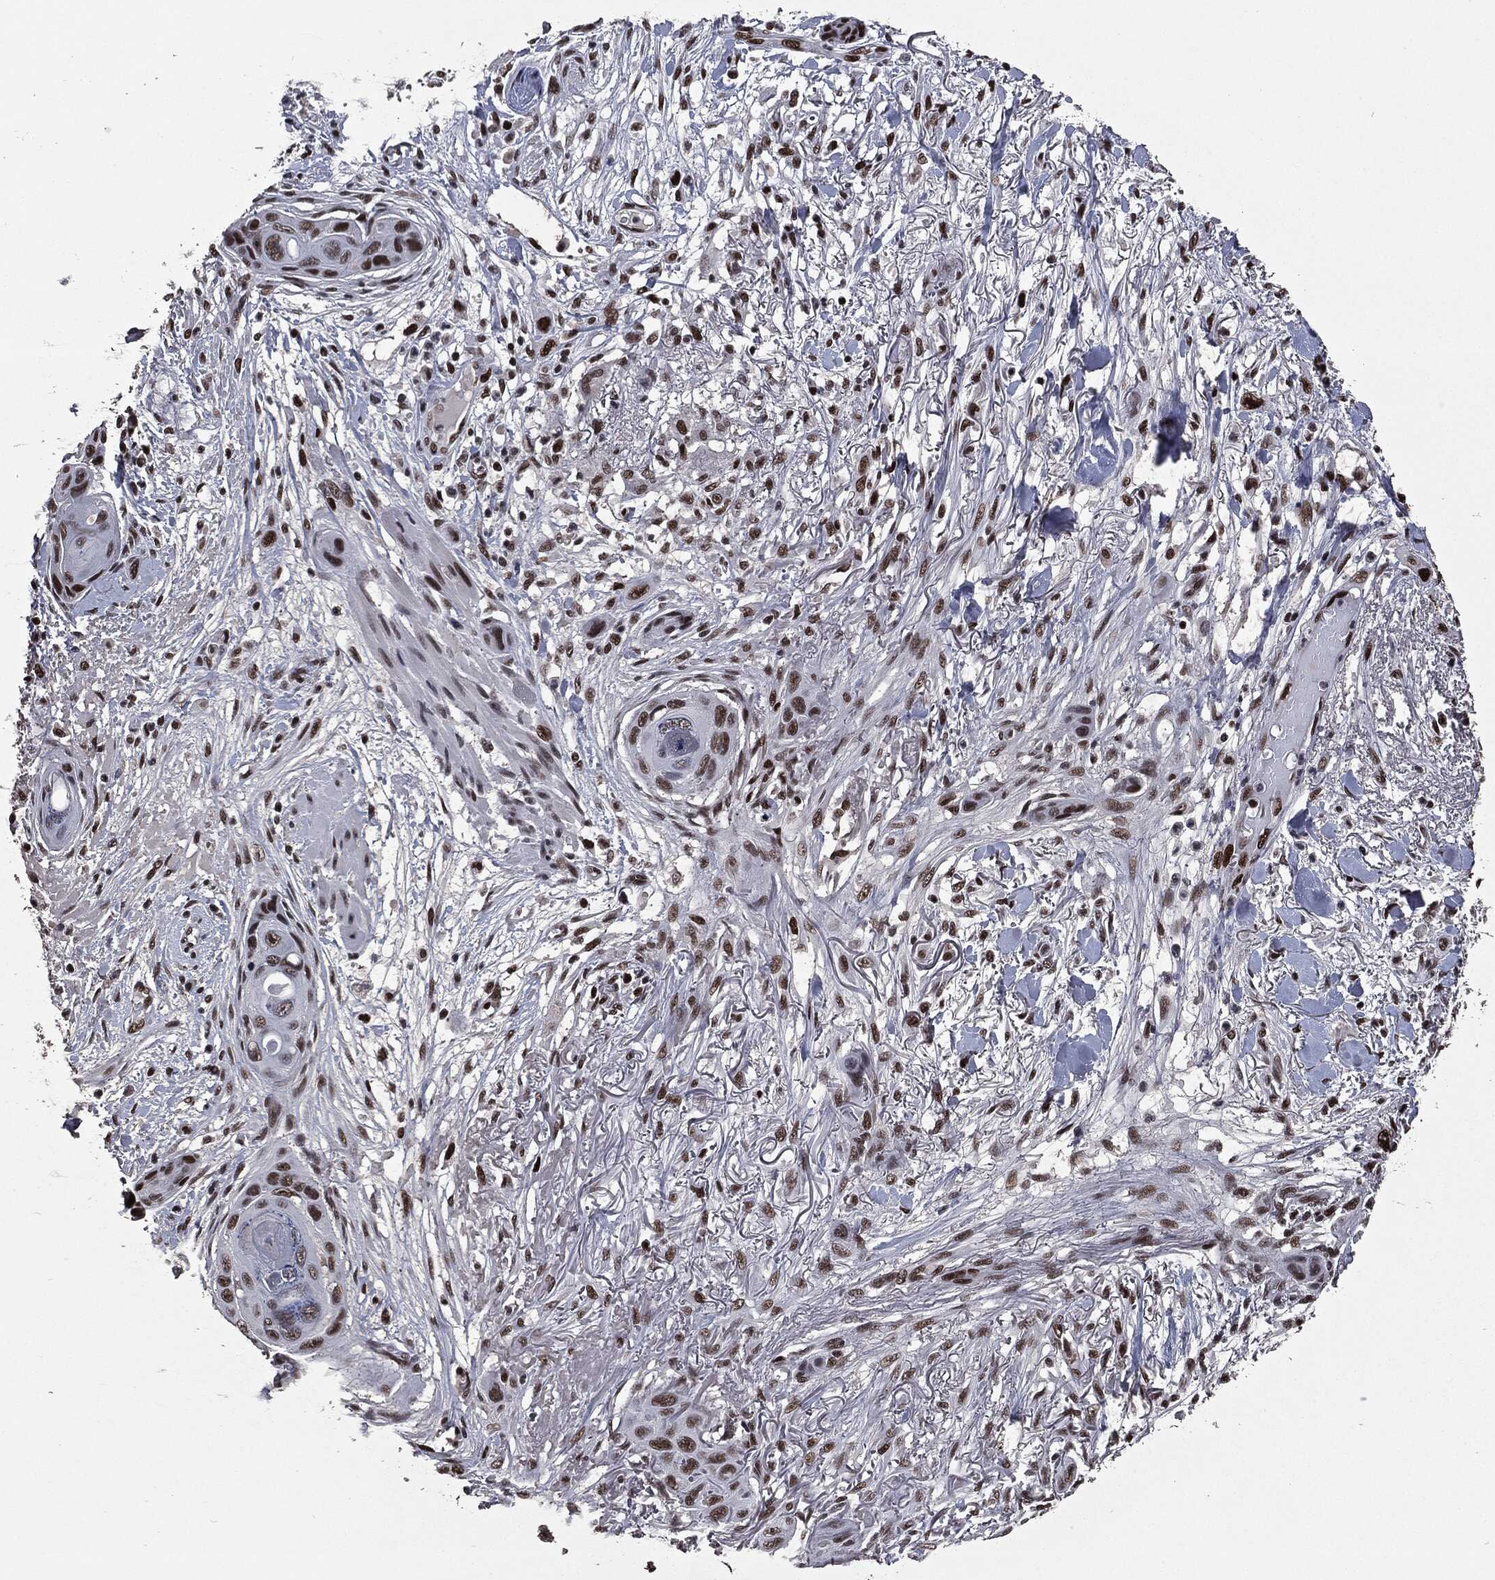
{"staining": {"intensity": "strong", "quantity": ">75%", "location": "nuclear"}, "tissue": "skin cancer", "cell_type": "Tumor cells", "image_type": "cancer", "snomed": [{"axis": "morphology", "description": "Squamous cell carcinoma, NOS"}, {"axis": "topography", "description": "Skin"}], "caption": "Protein expression analysis of squamous cell carcinoma (skin) exhibits strong nuclear positivity in about >75% of tumor cells.", "gene": "MSH2", "patient": {"sex": "male", "age": 79}}